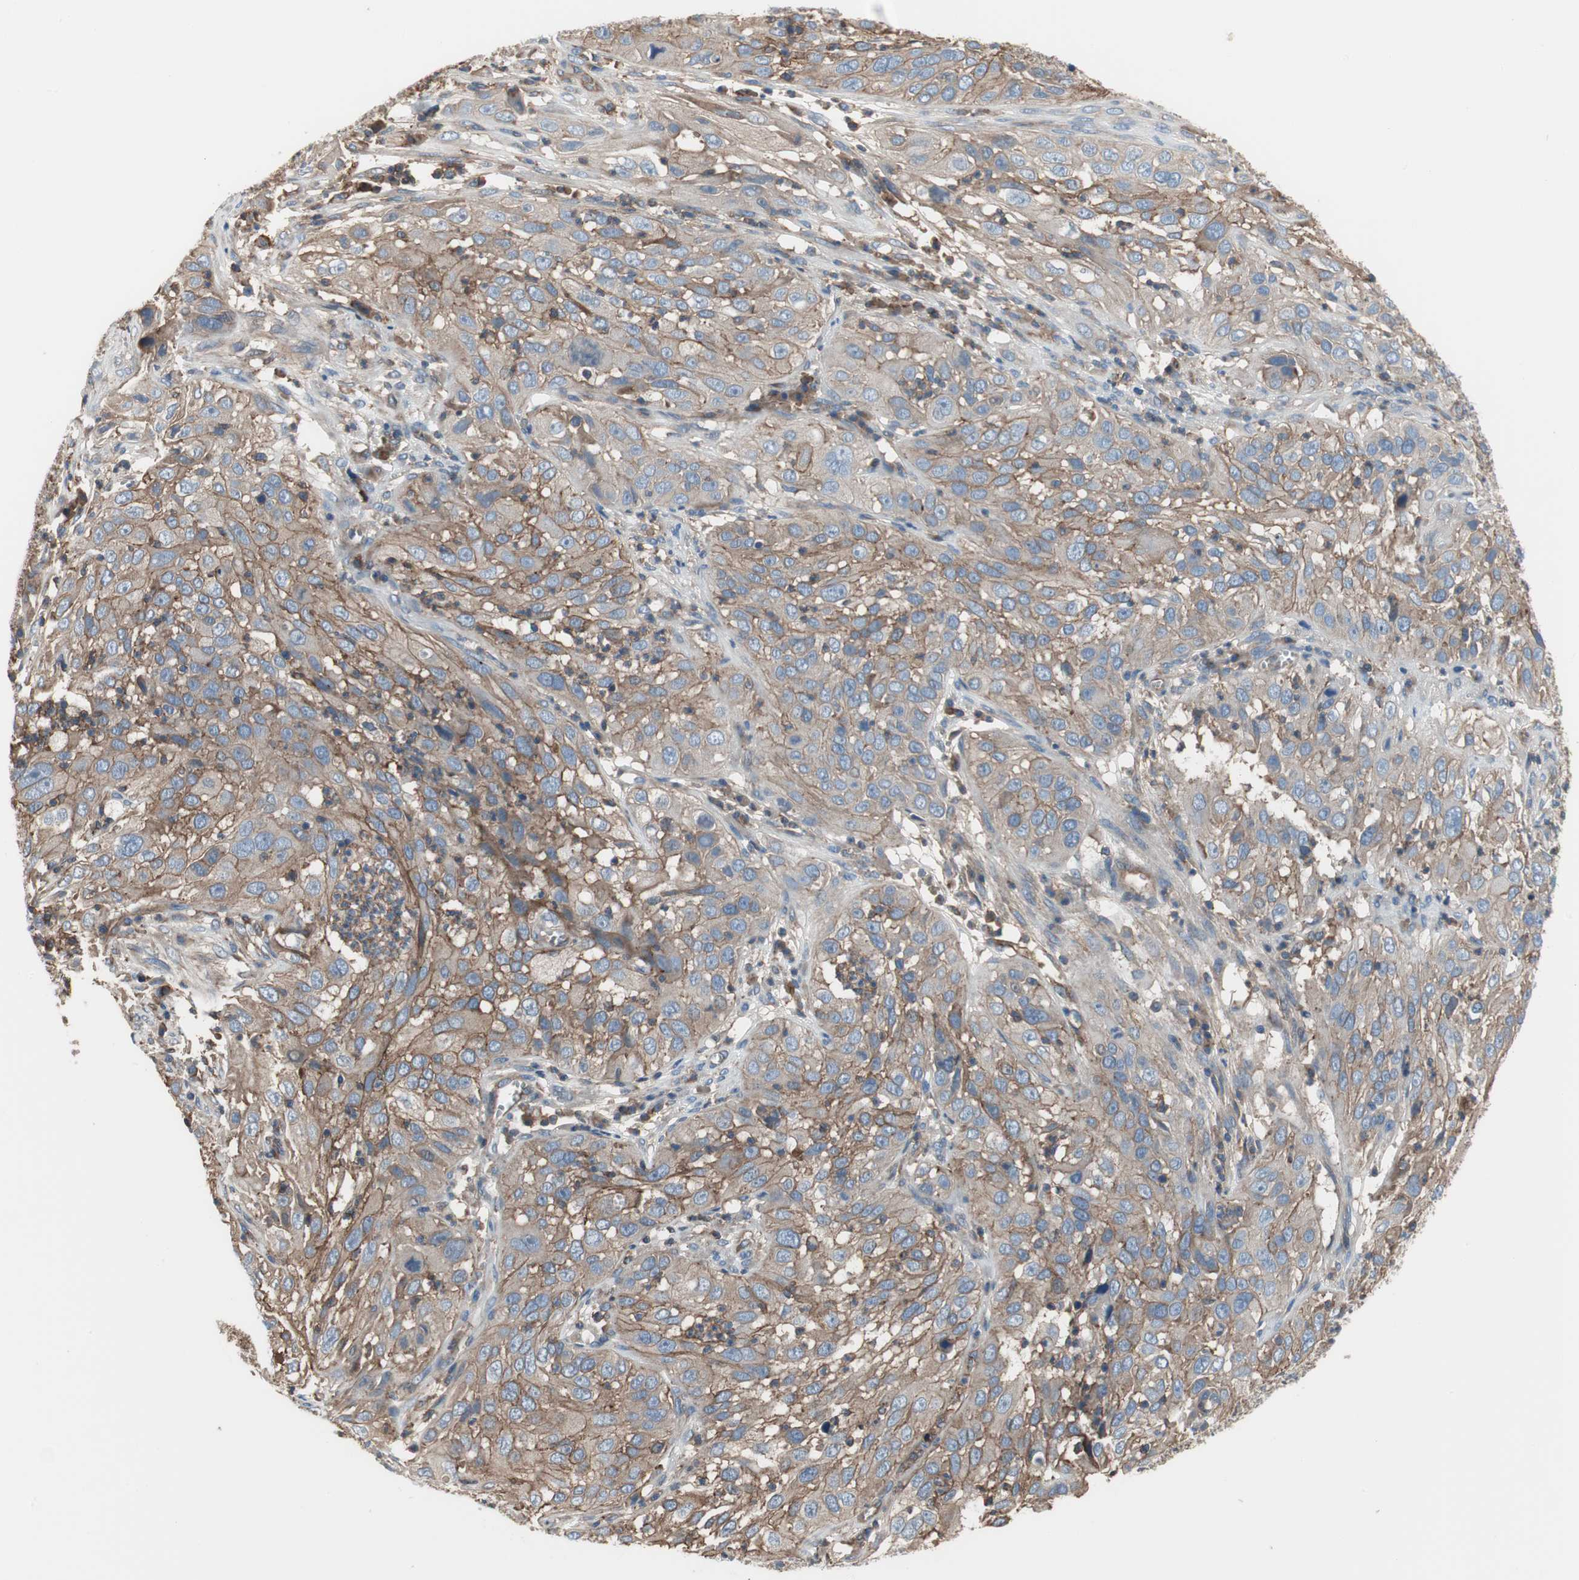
{"staining": {"intensity": "moderate", "quantity": "25%-75%", "location": "cytoplasmic/membranous"}, "tissue": "cervical cancer", "cell_type": "Tumor cells", "image_type": "cancer", "snomed": [{"axis": "morphology", "description": "Squamous cell carcinoma, NOS"}, {"axis": "topography", "description": "Cervix"}], "caption": "Cervical cancer was stained to show a protein in brown. There is medium levels of moderate cytoplasmic/membranous positivity in approximately 25%-75% of tumor cells.", "gene": "IL1RL1", "patient": {"sex": "female", "age": 32}}